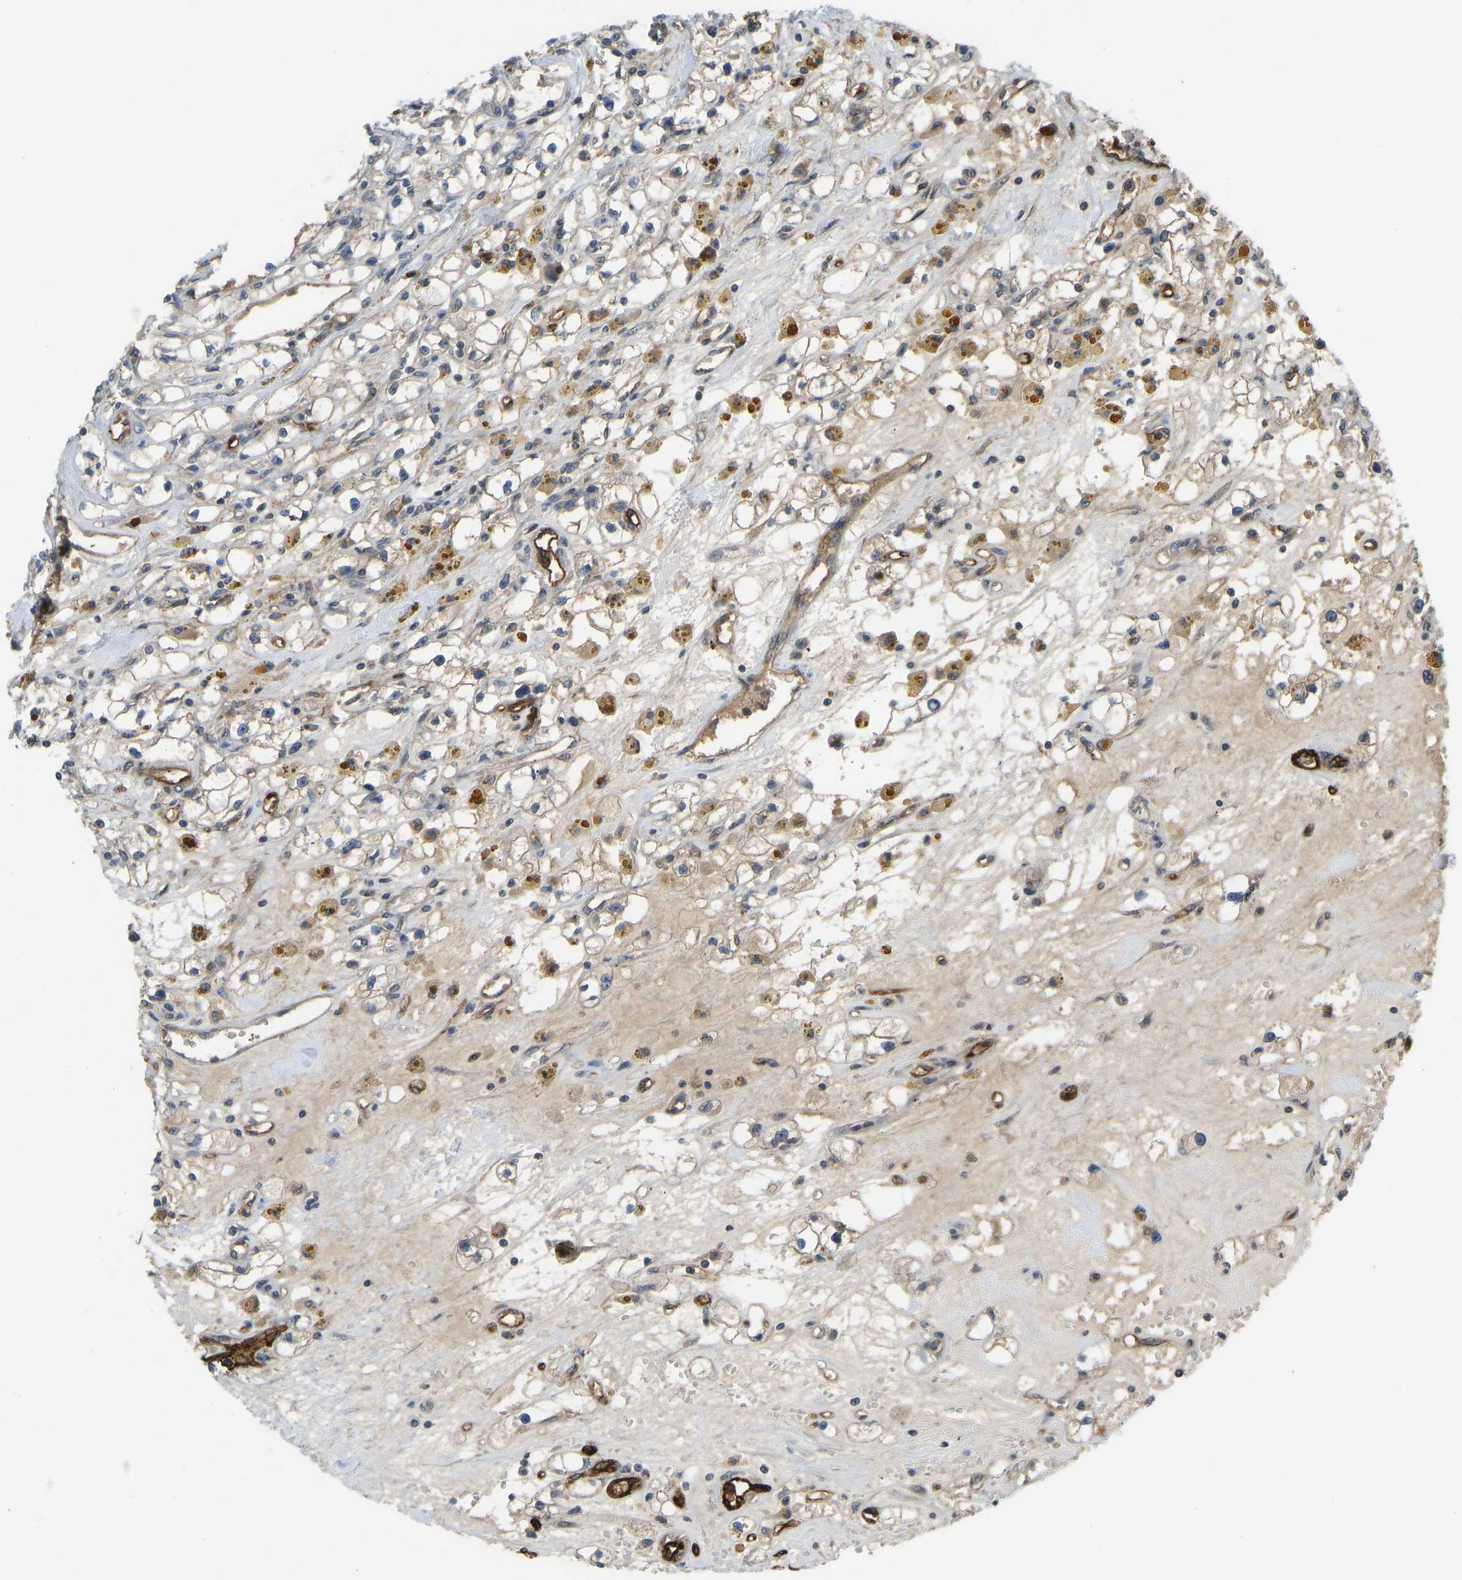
{"staining": {"intensity": "weak", "quantity": ">75%", "location": "cytoplasmic/membranous"}, "tissue": "renal cancer", "cell_type": "Tumor cells", "image_type": "cancer", "snomed": [{"axis": "morphology", "description": "Adenocarcinoma, NOS"}, {"axis": "topography", "description": "Kidney"}], "caption": "Immunohistochemistry image of neoplastic tissue: renal cancer stained using IHC shows low levels of weak protein expression localized specifically in the cytoplasmic/membranous of tumor cells, appearing as a cytoplasmic/membranous brown color.", "gene": "CCT8", "patient": {"sex": "male", "age": 56}}